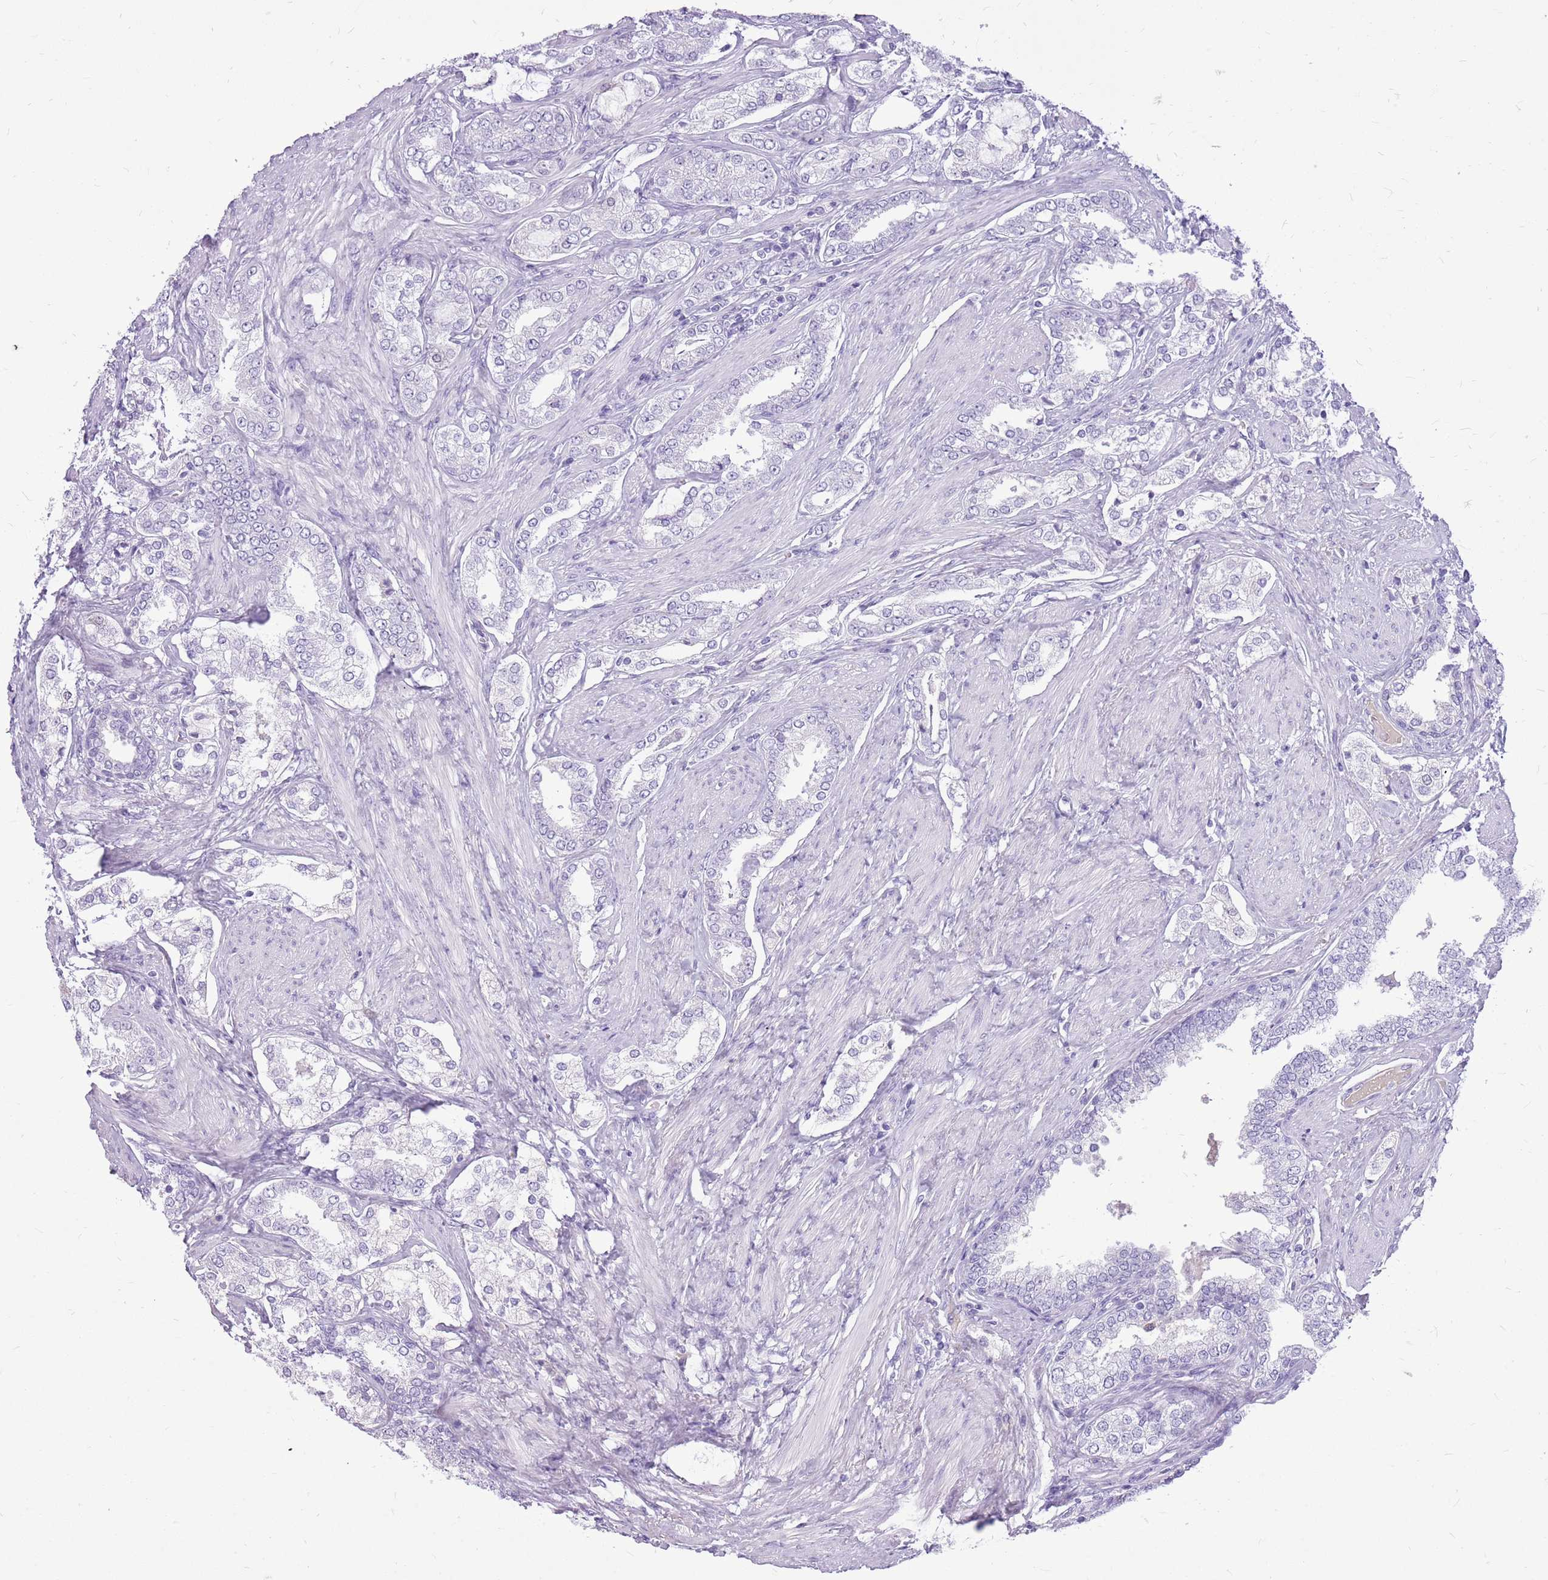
{"staining": {"intensity": "negative", "quantity": "none", "location": "none"}, "tissue": "prostate cancer", "cell_type": "Tumor cells", "image_type": "cancer", "snomed": [{"axis": "morphology", "description": "Adenocarcinoma, High grade"}, {"axis": "topography", "description": "Prostate"}], "caption": "Prostate cancer (high-grade adenocarcinoma) was stained to show a protein in brown. There is no significant staining in tumor cells.", "gene": "ZNF425", "patient": {"sex": "male", "age": 71}}